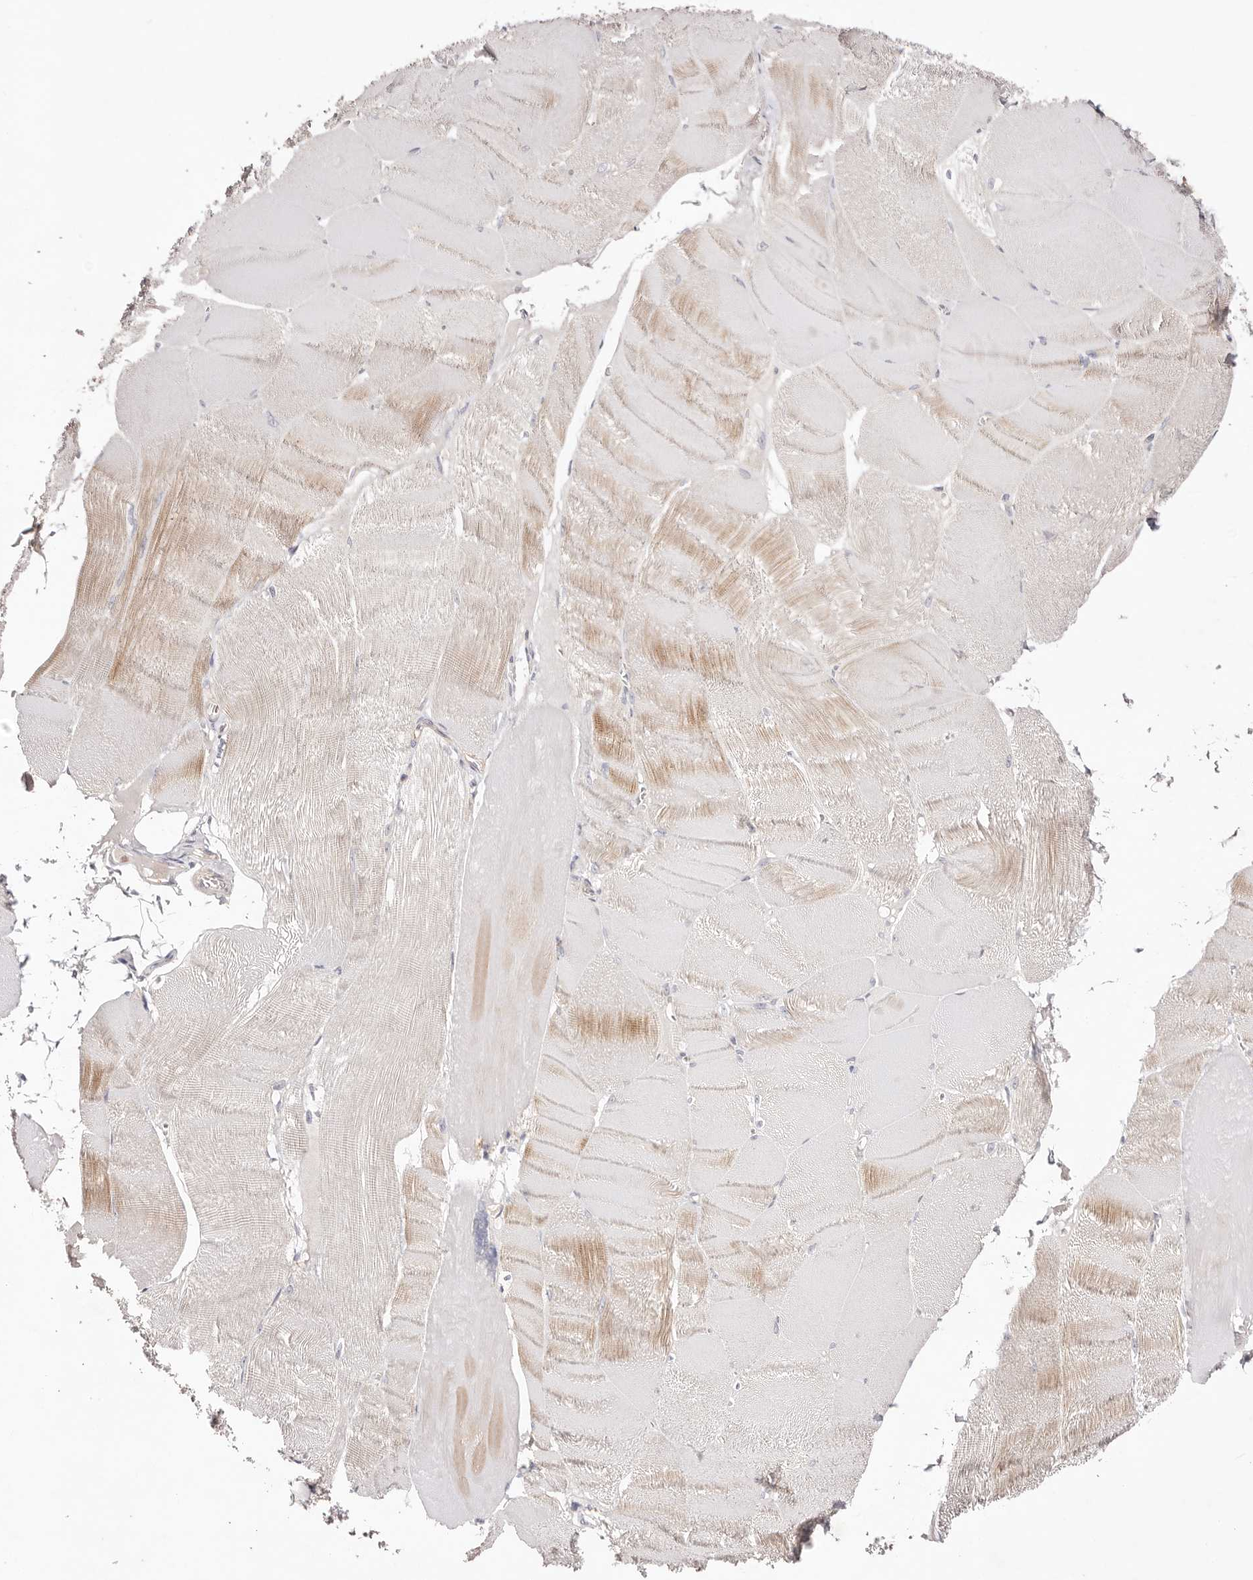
{"staining": {"intensity": "strong", "quantity": "<25%", "location": "cytoplasmic/membranous"}, "tissue": "skeletal muscle", "cell_type": "Myocytes", "image_type": "normal", "snomed": [{"axis": "morphology", "description": "Normal tissue, NOS"}, {"axis": "morphology", "description": "Basal cell carcinoma"}, {"axis": "topography", "description": "Skeletal muscle"}], "caption": "High-power microscopy captured an immunohistochemistry (IHC) histopathology image of benign skeletal muscle, revealing strong cytoplasmic/membranous positivity in approximately <25% of myocytes. (DAB (3,3'-diaminobenzidine) IHC with brightfield microscopy, high magnification).", "gene": "SLC35B2", "patient": {"sex": "female", "age": 64}}